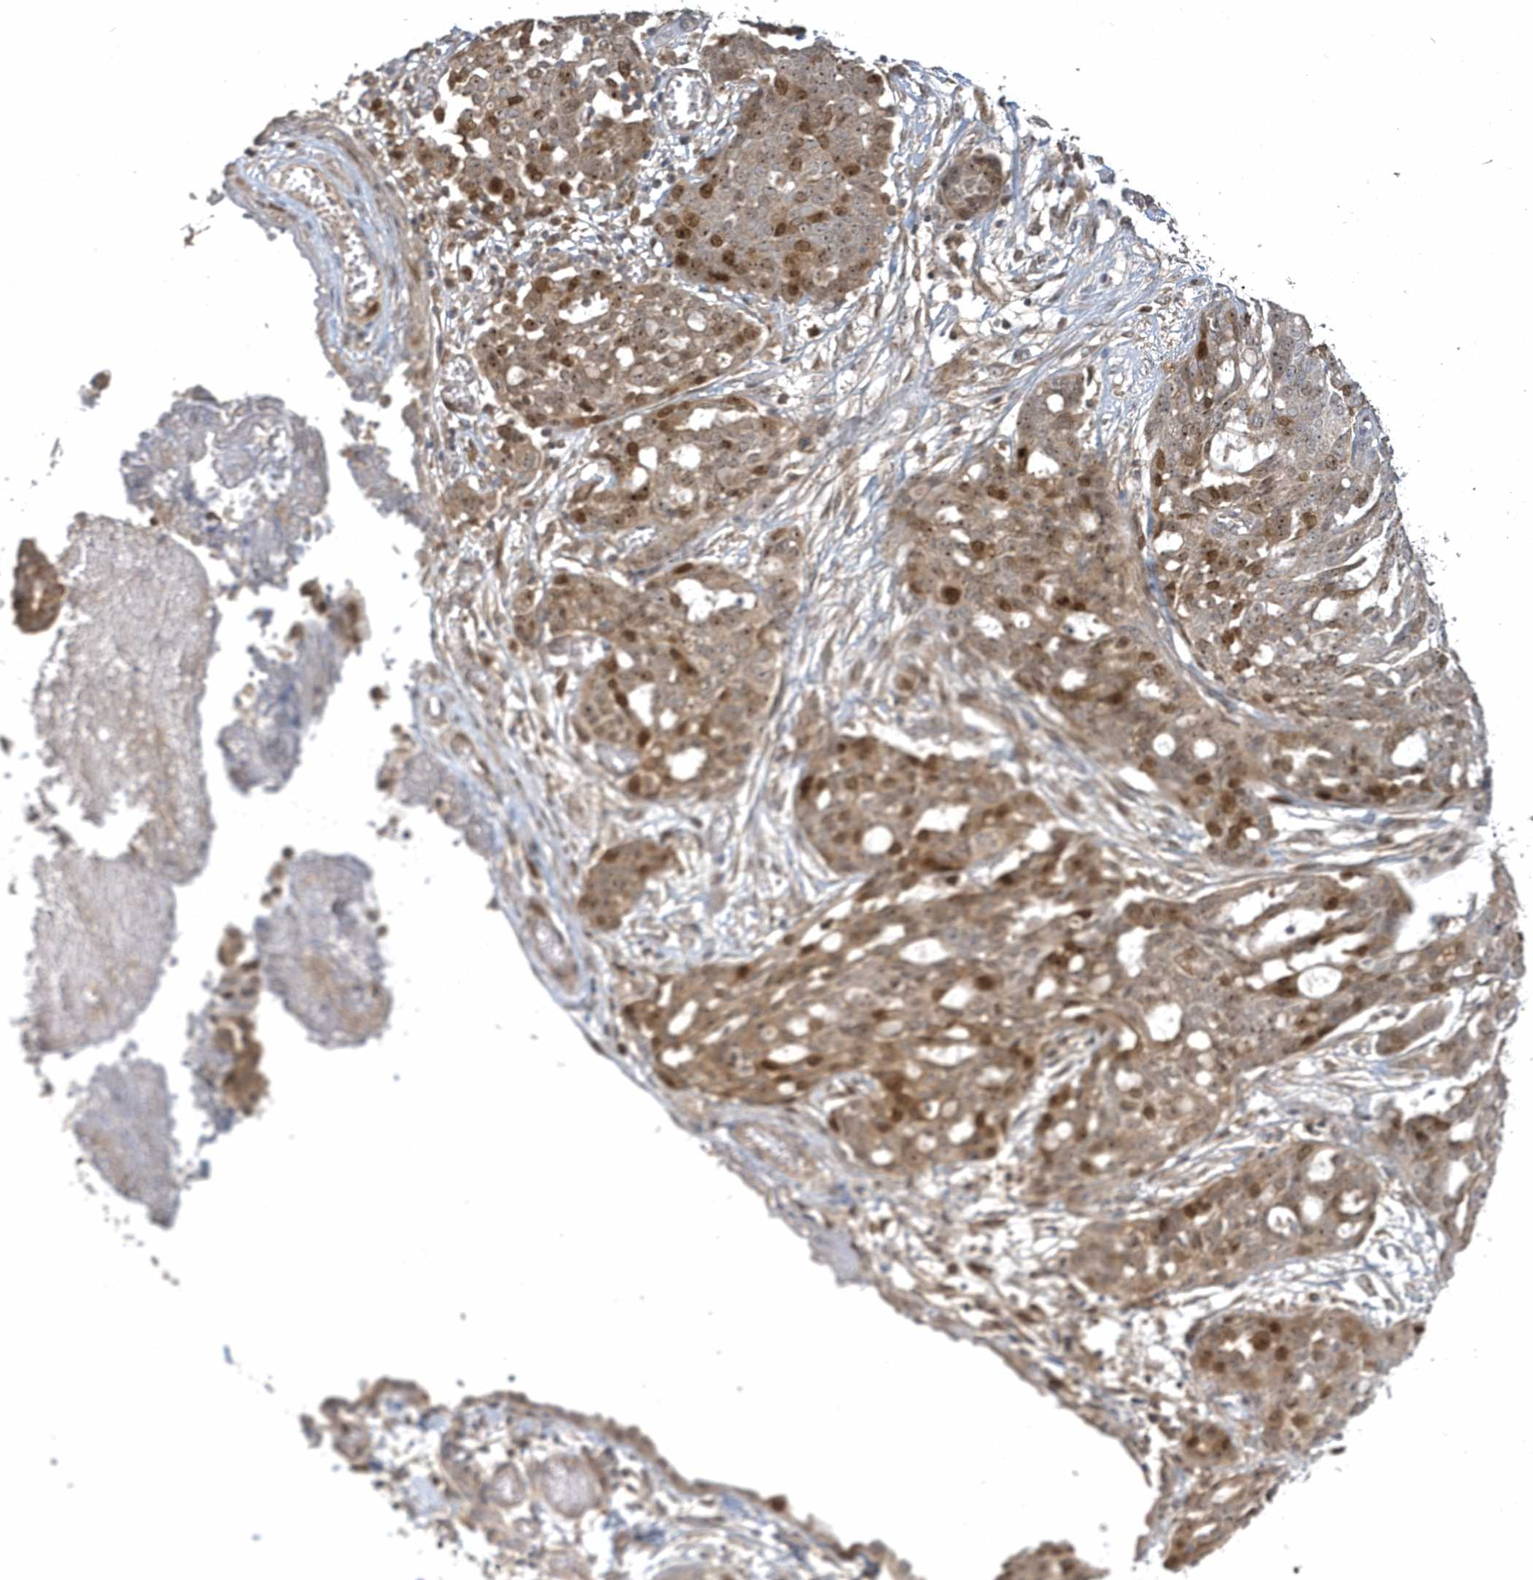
{"staining": {"intensity": "moderate", "quantity": ">75%", "location": "cytoplasmic/membranous,nuclear"}, "tissue": "ovarian cancer", "cell_type": "Tumor cells", "image_type": "cancer", "snomed": [{"axis": "morphology", "description": "Cystadenocarcinoma, serous, NOS"}, {"axis": "topography", "description": "Soft tissue"}, {"axis": "topography", "description": "Ovary"}], "caption": "Human ovarian cancer stained with a brown dye displays moderate cytoplasmic/membranous and nuclear positive positivity in about >75% of tumor cells.", "gene": "TRAIP", "patient": {"sex": "female", "age": 57}}